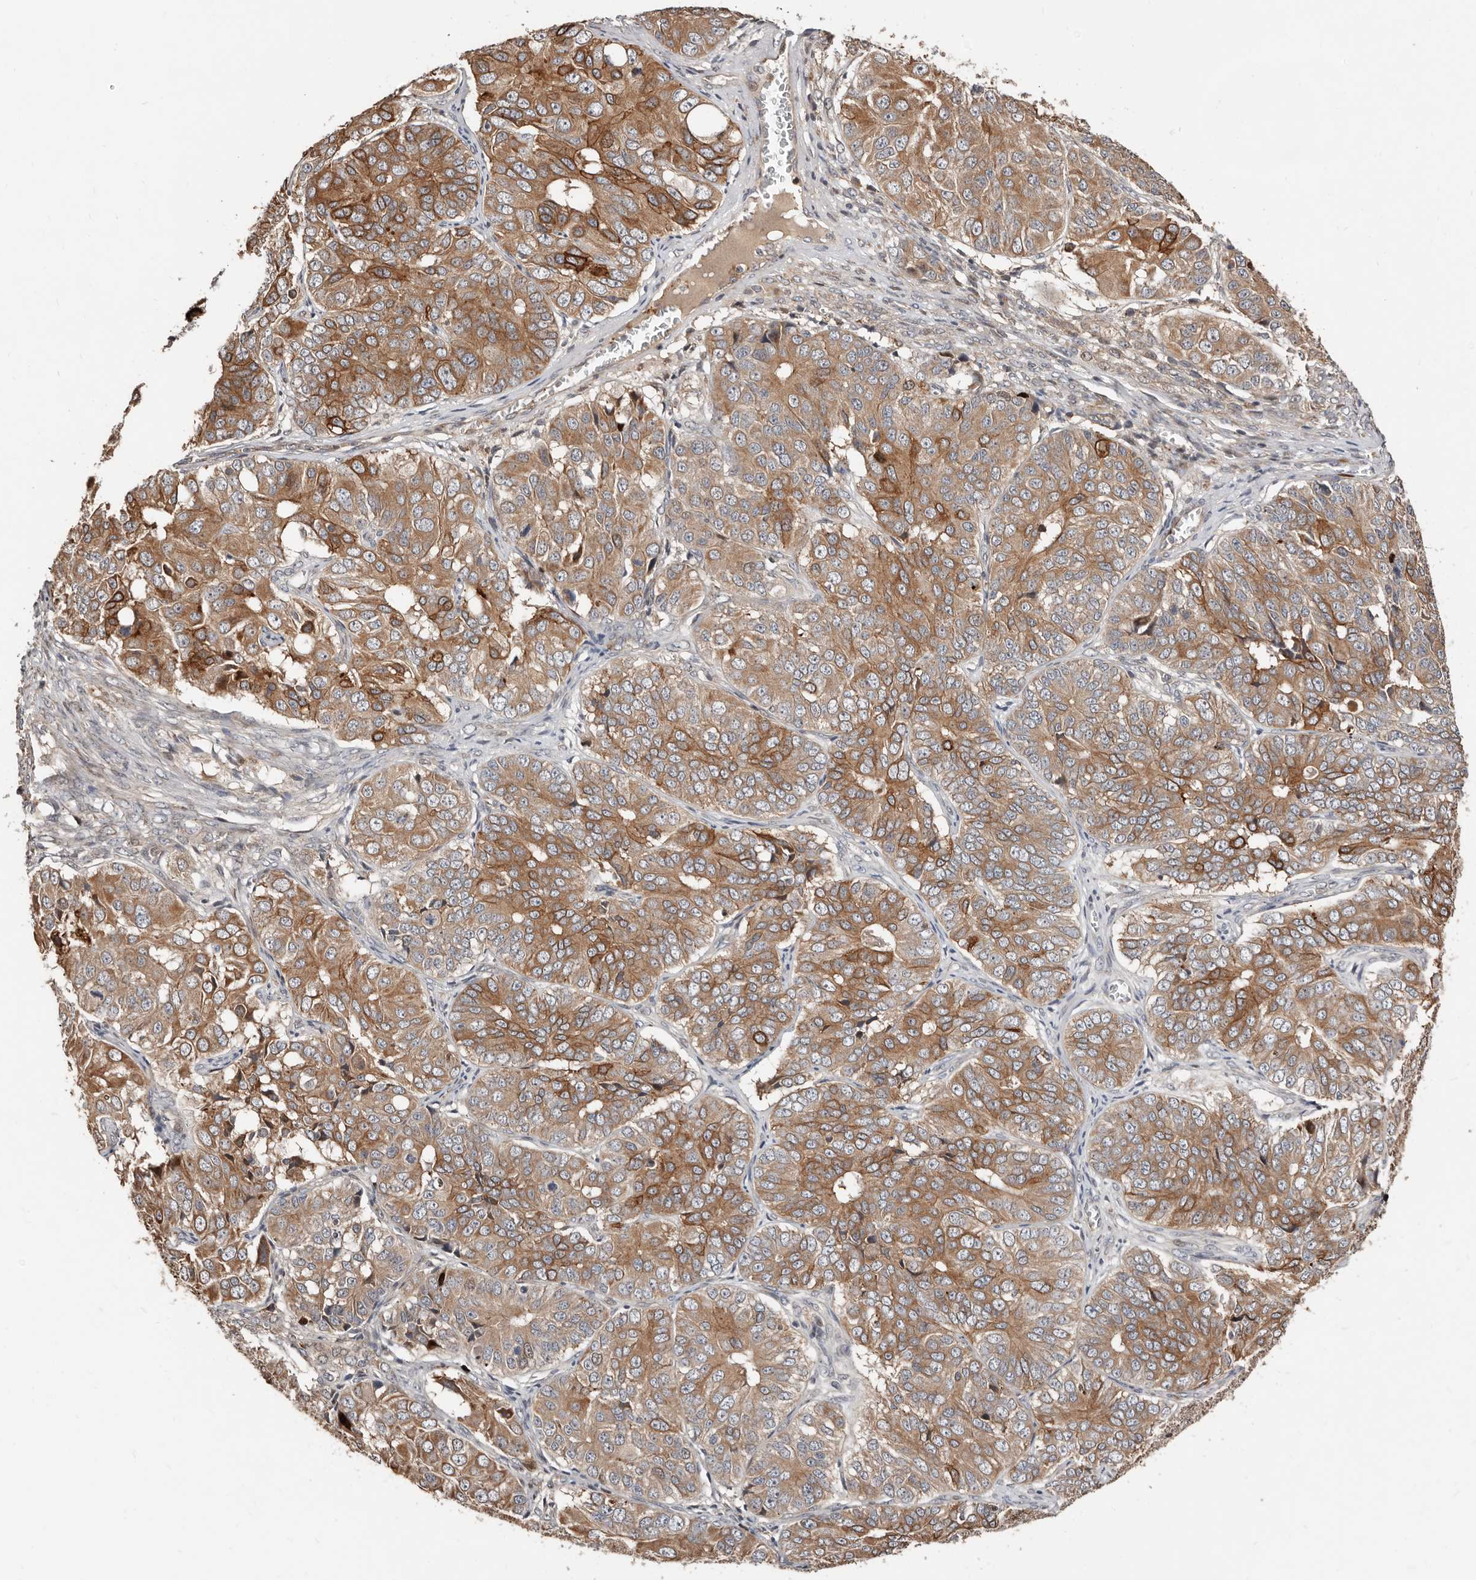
{"staining": {"intensity": "moderate", "quantity": ">75%", "location": "cytoplasmic/membranous"}, "tissue": "ovarian cancer", "cell_type": "Tumor cells", "image_type": "cancer", "snomed": [{"axis": "morphology", "description": "Carcinoma, endometroid"}, {"axis": "topography", "description": "Ovary"}], "caption": "Protein staining of ovarian endometroid carcinoma tissue reveals moderate cytoplasmic/membranous expression in approximately >75% of tumor cells.", "gene": "SMYD4", "patient": {"sex": "female", "age": 51}}